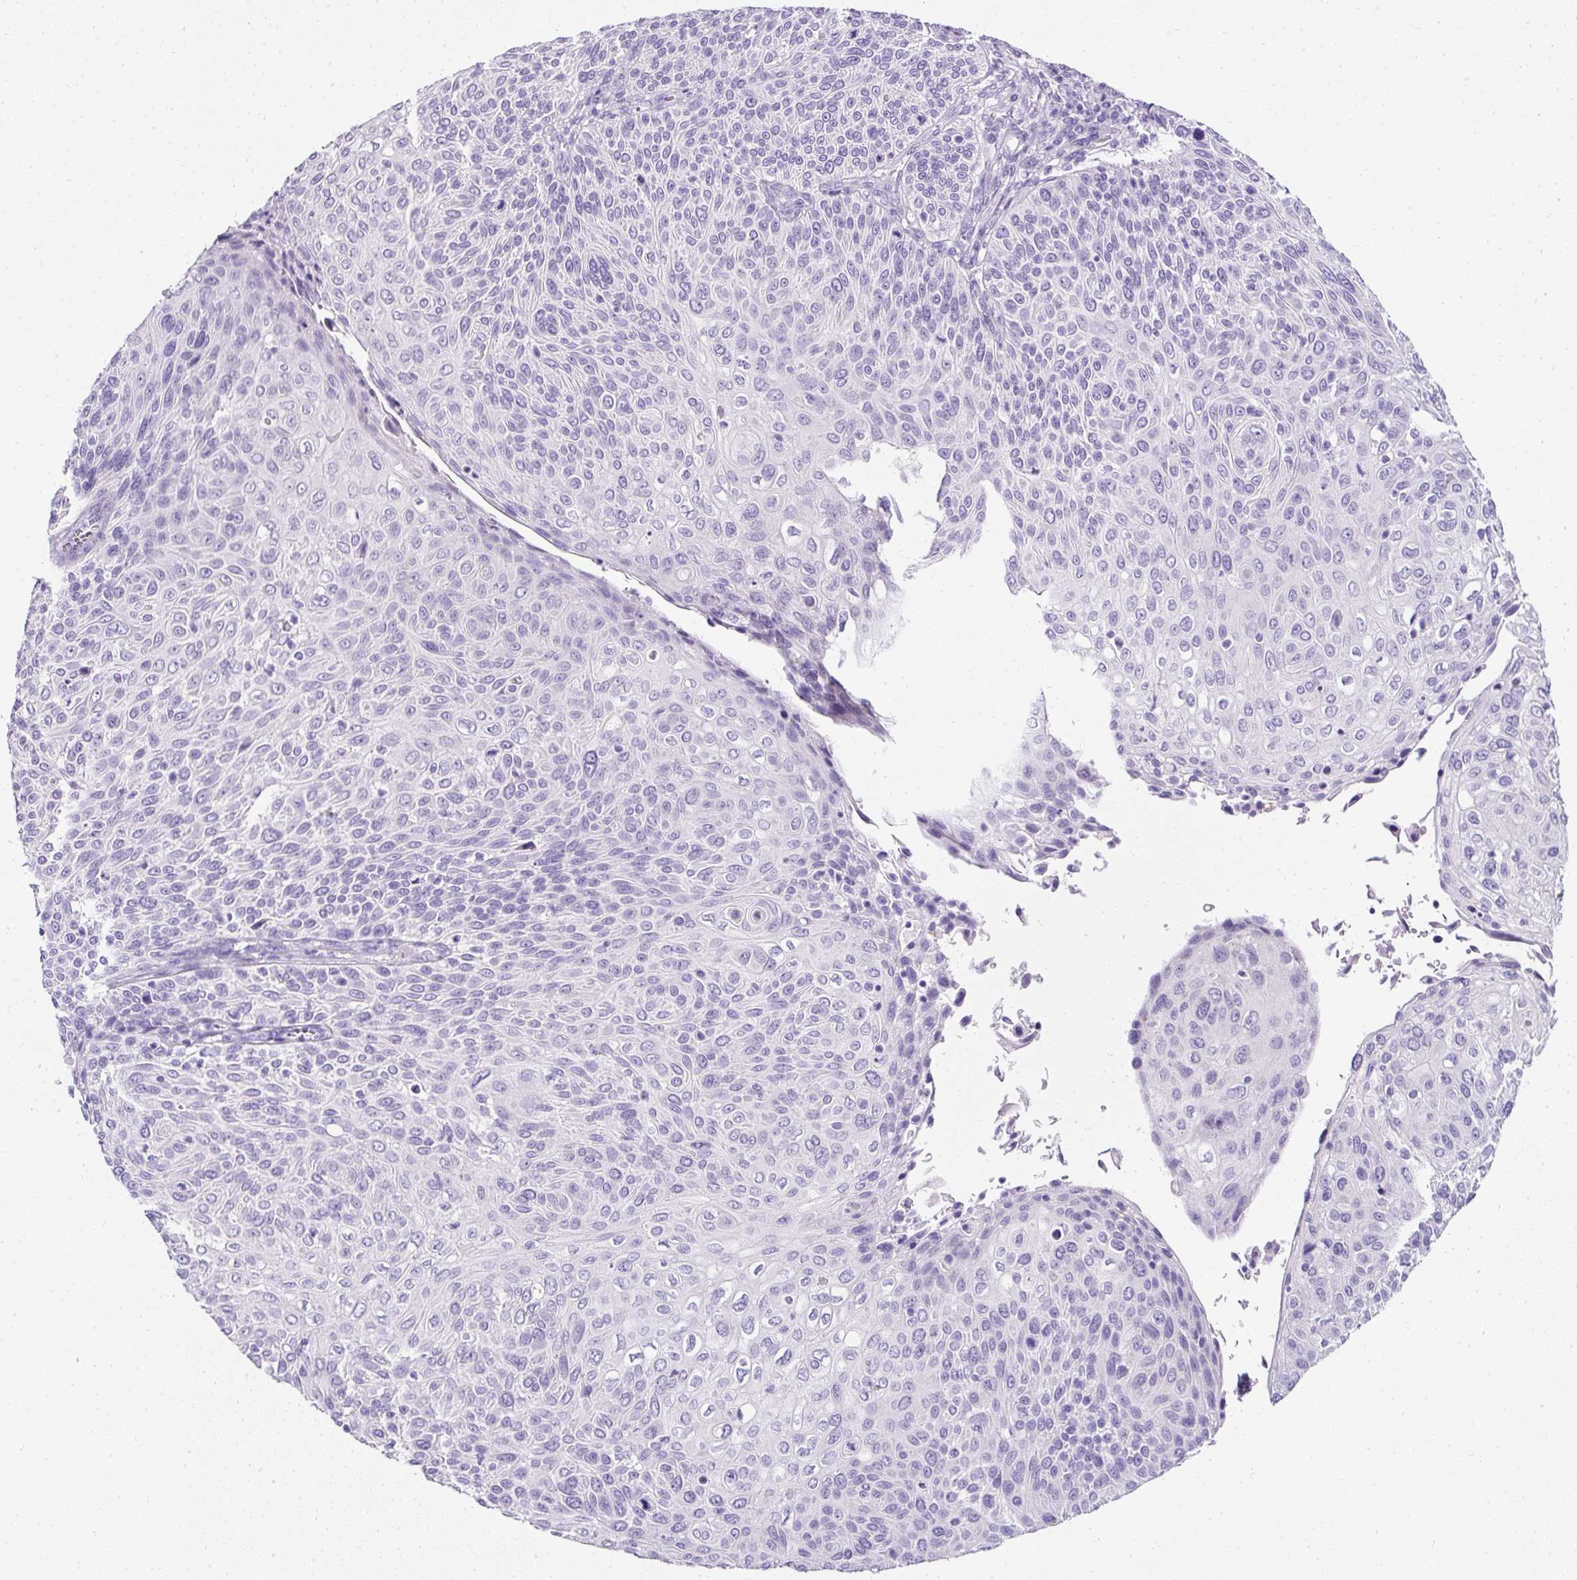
{"staining": {"intensity": "negative", "quantity": "none", "location": "none"}, "tissue": "cervical cancer", "cell_type": "Tumor cells", "image_type": "cancer", "snomed": [{"axis": "morphology", "description": "Squamous cell carcinoma, NOS"}, {"axis": "topography", "description": "Cervix"}], "caption": "Tumor cells are negative for protein expression in human squamous cell carcinoma (cervical).", "gene": "C2CD4C", "patient": {"sex": "female", "age": 31}}